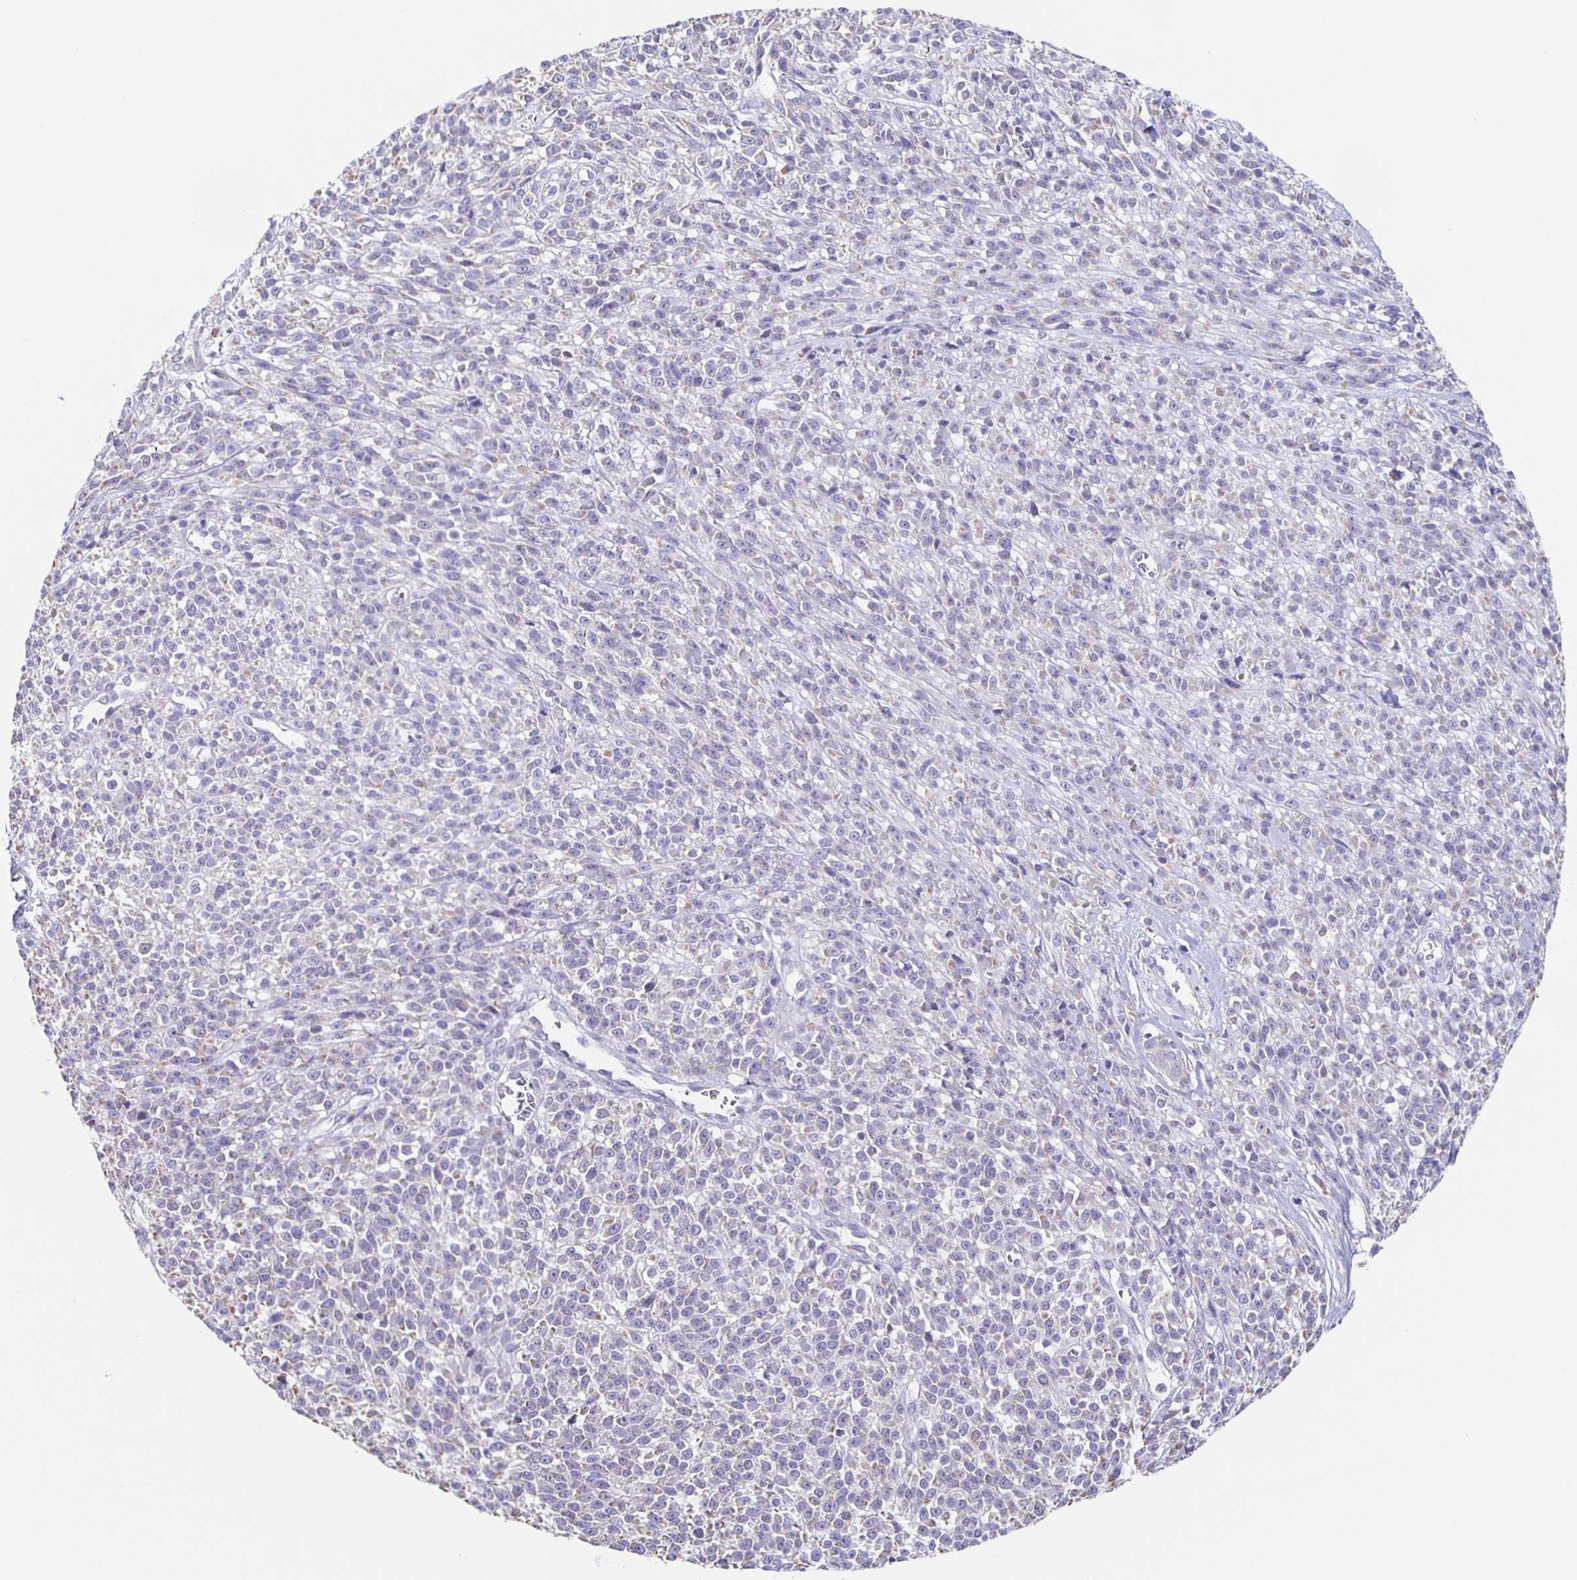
{"staining": {"intensity": "negative", "quantity": "none", "location": "none"}, "tissue": "melanoma", "cell_type": "Tumor cells", "image_type": "cancer", "snomed": [{"axis": "morphology", "description": "Malignant melanoma, NOS"}, {"axis": "topography", "description": "Skin"}, {"axis": "topography", "description": "Skin of trunk"}], "caption": "DAB (3,3'-diaminobenzidine) immunohistochemical staining of human melanoma exhibits no significant staining in tumor cells.", "gene": "TPPP", "patient": {"sex": "male", "age": 74}}